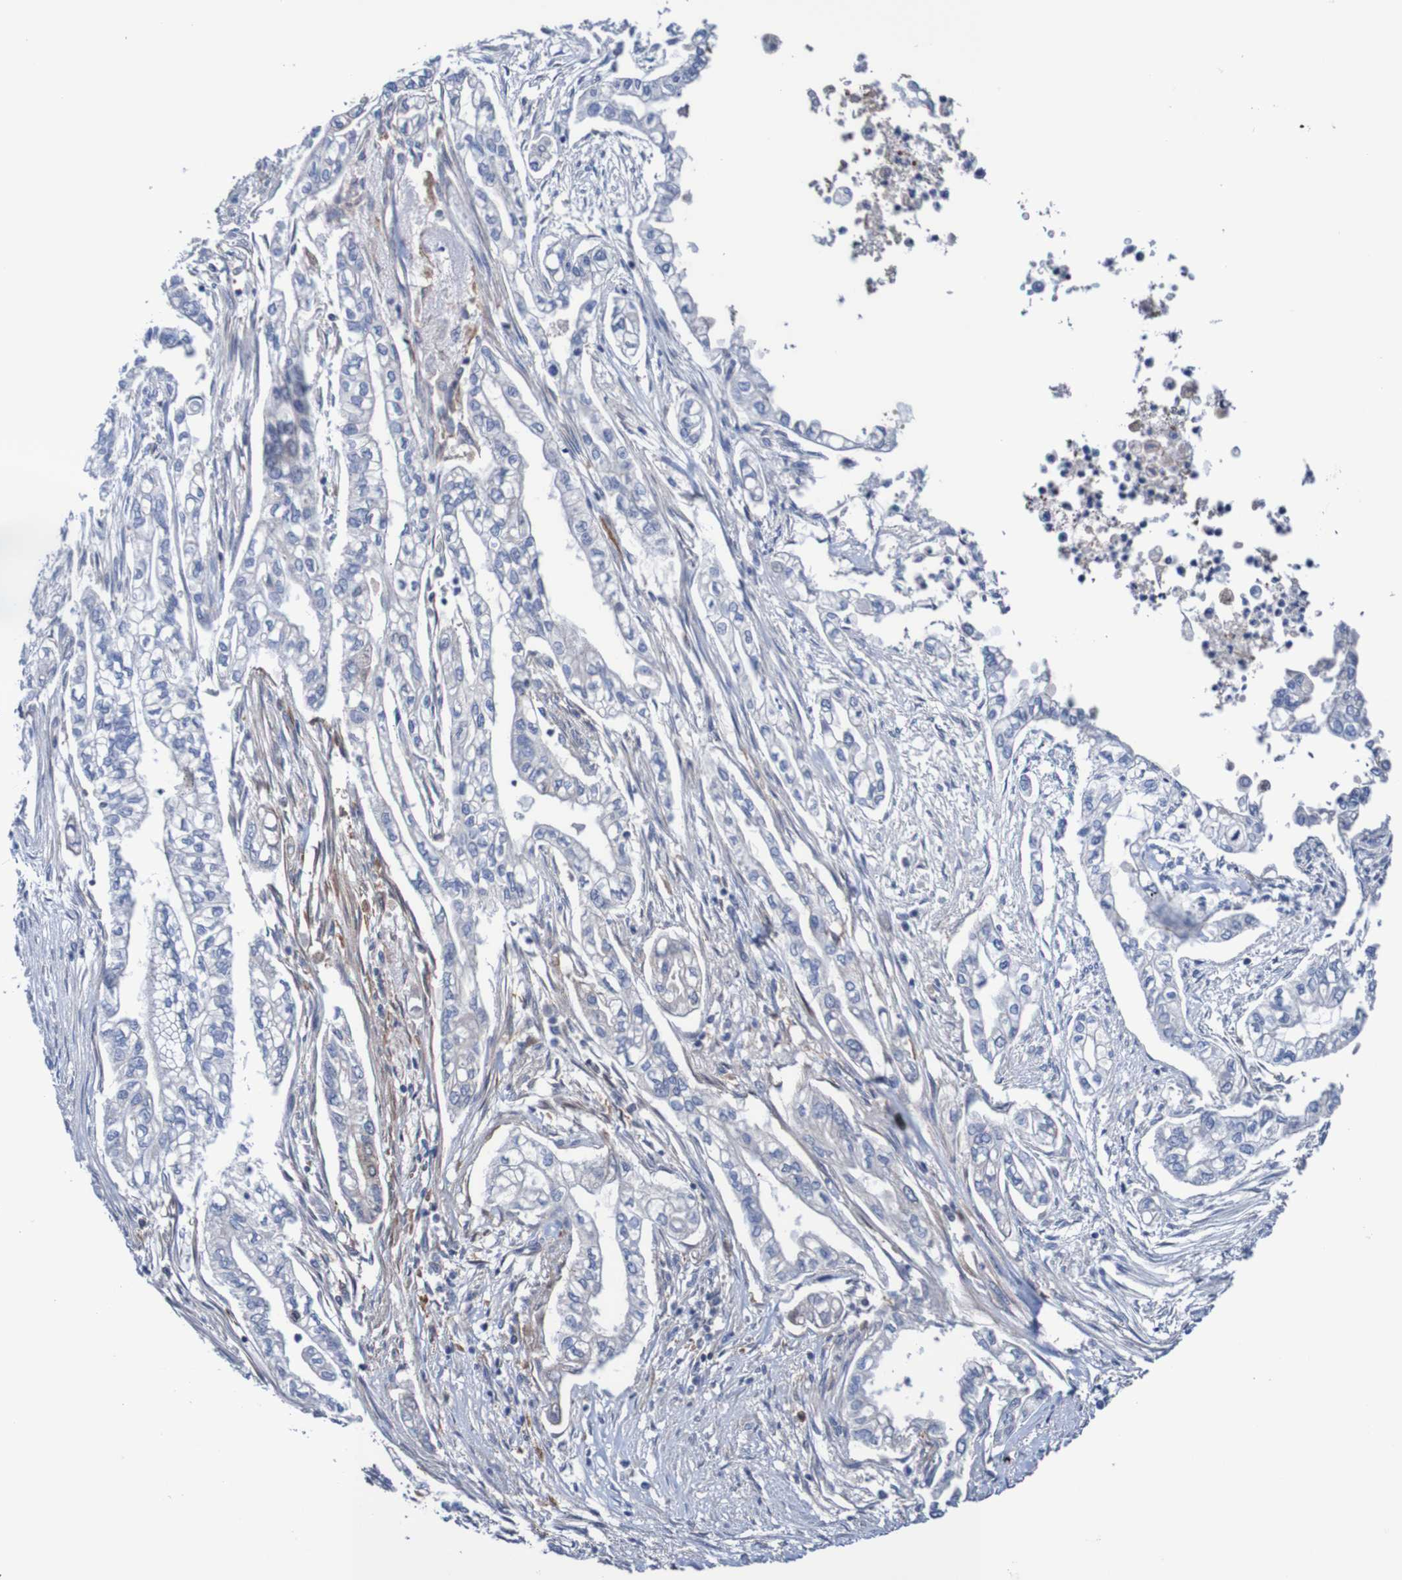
{"staining": {"intensity": "negative", "quantity": "none", "location": "none"}, "tissue": "pancreatic cancer", "cell_type": "Tumor cells", "image_type": "cancer", "snomed": [{"axis": "morphology", "description": "Normal tissue, NOS"}, {"axis": "topography", "description": "Pancreas"}], "caption": "DAB (3,3'-diaminobenzidine) immunohistochemical staining of pancreatic cancer shows no significant expression in tumor cells.", "gene": "RIGI", "patient": {"sex": "male", "age": 42}}